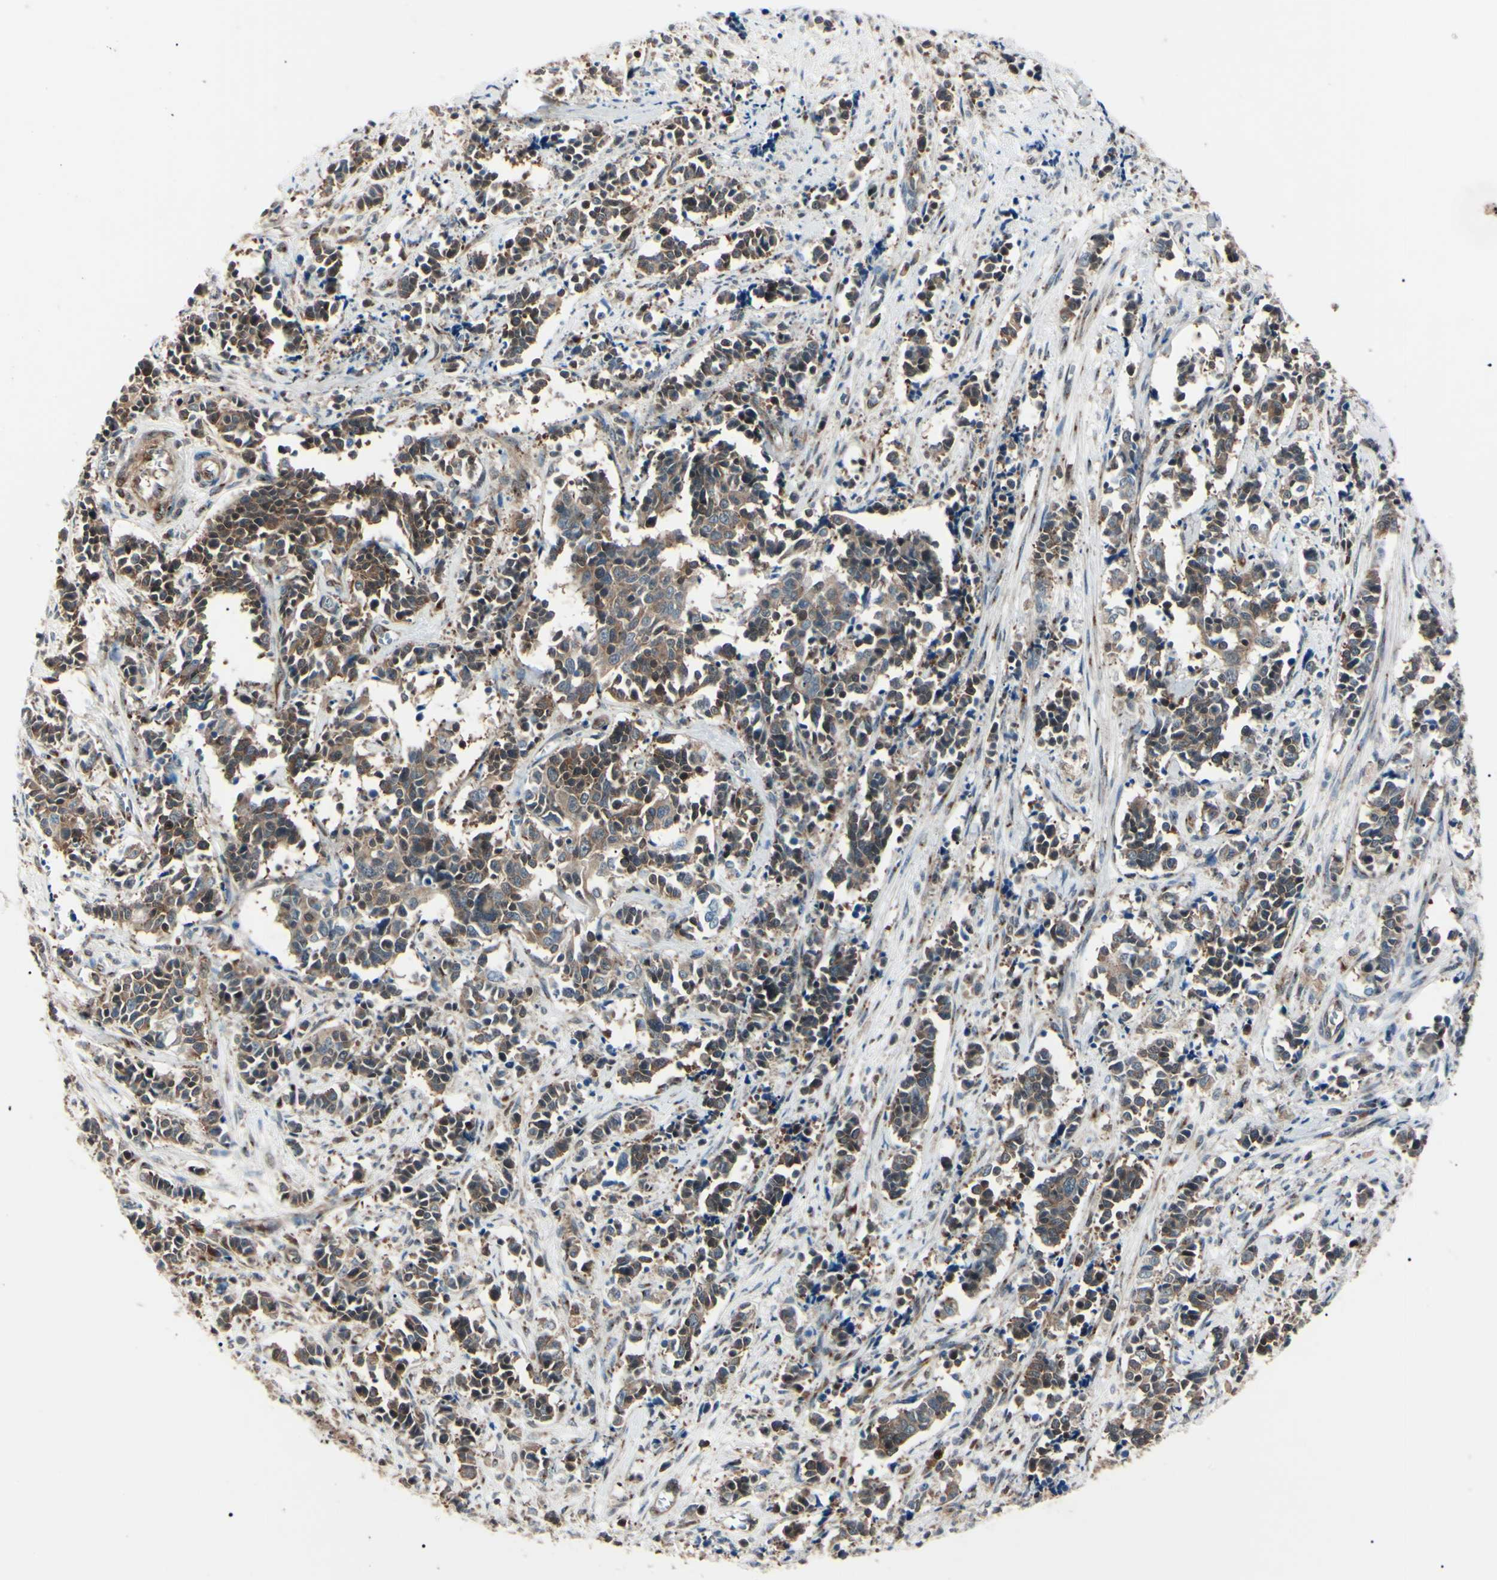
{"staining": {"intensity": "moderate", "quantity": ">75%", "location": "cytoplasmic/membranous,nuclear"}, "tissue": "cervical cancer", "cell_type": "Tumor cells", "image_type": "cancer", "snomed": [{"axis": "morphology", "description": "Normal tissue, NOS"}, {"axis": "morphology", "description": "Squamous cell carcinoma, NOS"}, {"axis": "topography", "description": "Cervix"}], "caption": "Immunohistochemical staining of cervical squamous cell carcinoma demonstrates moderate cytoplasmic/membranous and nuclear protein expression in approximately >75% of tumor cells. The staining was performed using DAB (3,3'-diaminobenzidine) to visualize the protein expression in brown, while the nuclei were stained in blue with hematoxylin (Magnification: 20x).", "gene": "MAPRE1", "patient": {"sex": "female", "age": 35}}